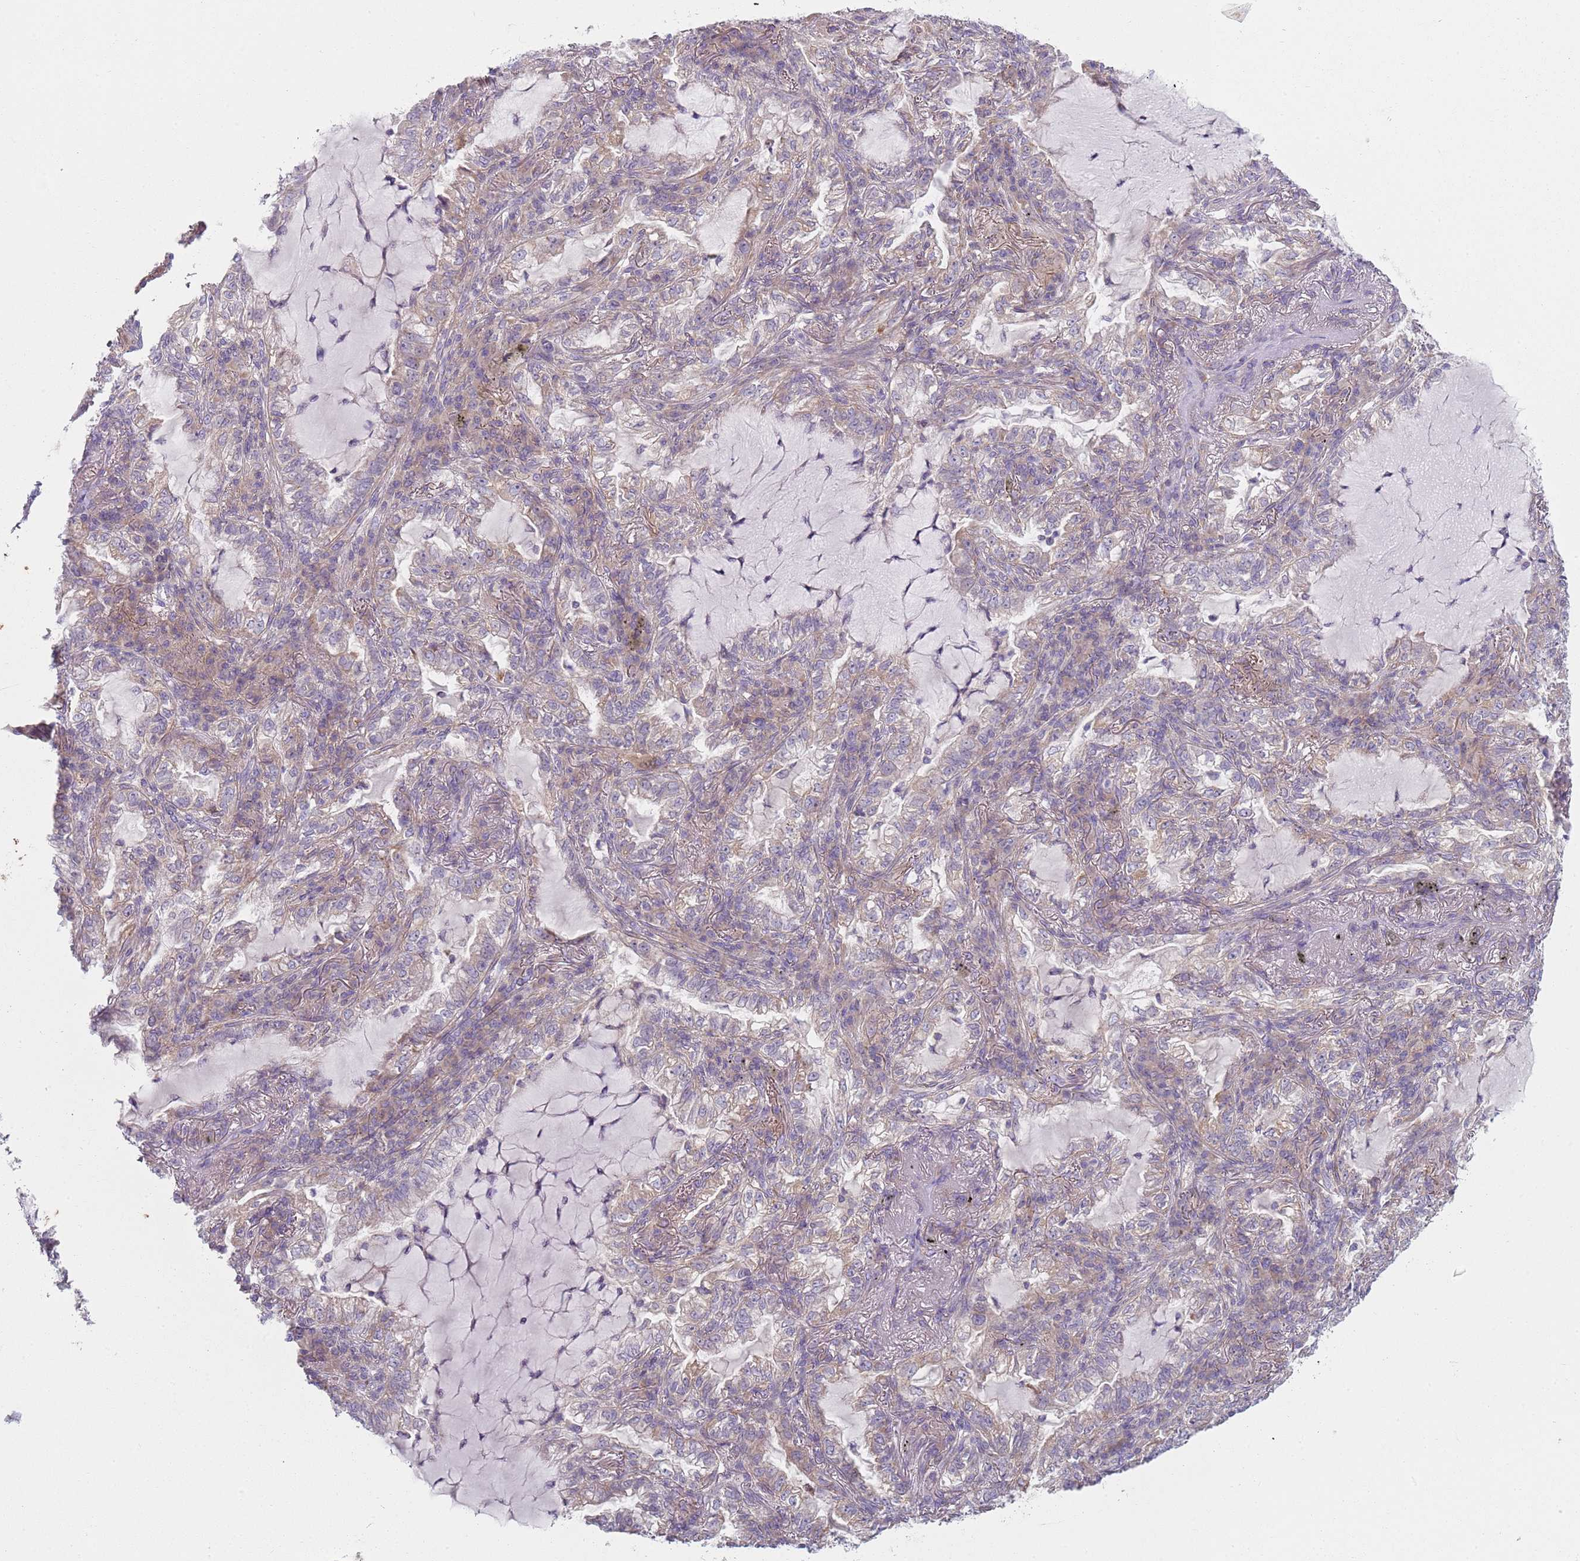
{"staining": {"intensity": "negative", "quantity": "none", "location": "none"}, "tissue": "lung cancer", "cell_type": "Tumor cells", "image_type": "cancer", "snomed": [{"axis": "morphology", "description": "Adenocarcinoma, NOS"}, {"axis": "topography", "description": "Lung"}], "caption": "Adenocarcinoma (lung) stained for a protein using IHC displays no expression tumor cells.", "gene": "SLC26A6", "patient": {"sex": "female", "age": 73}}